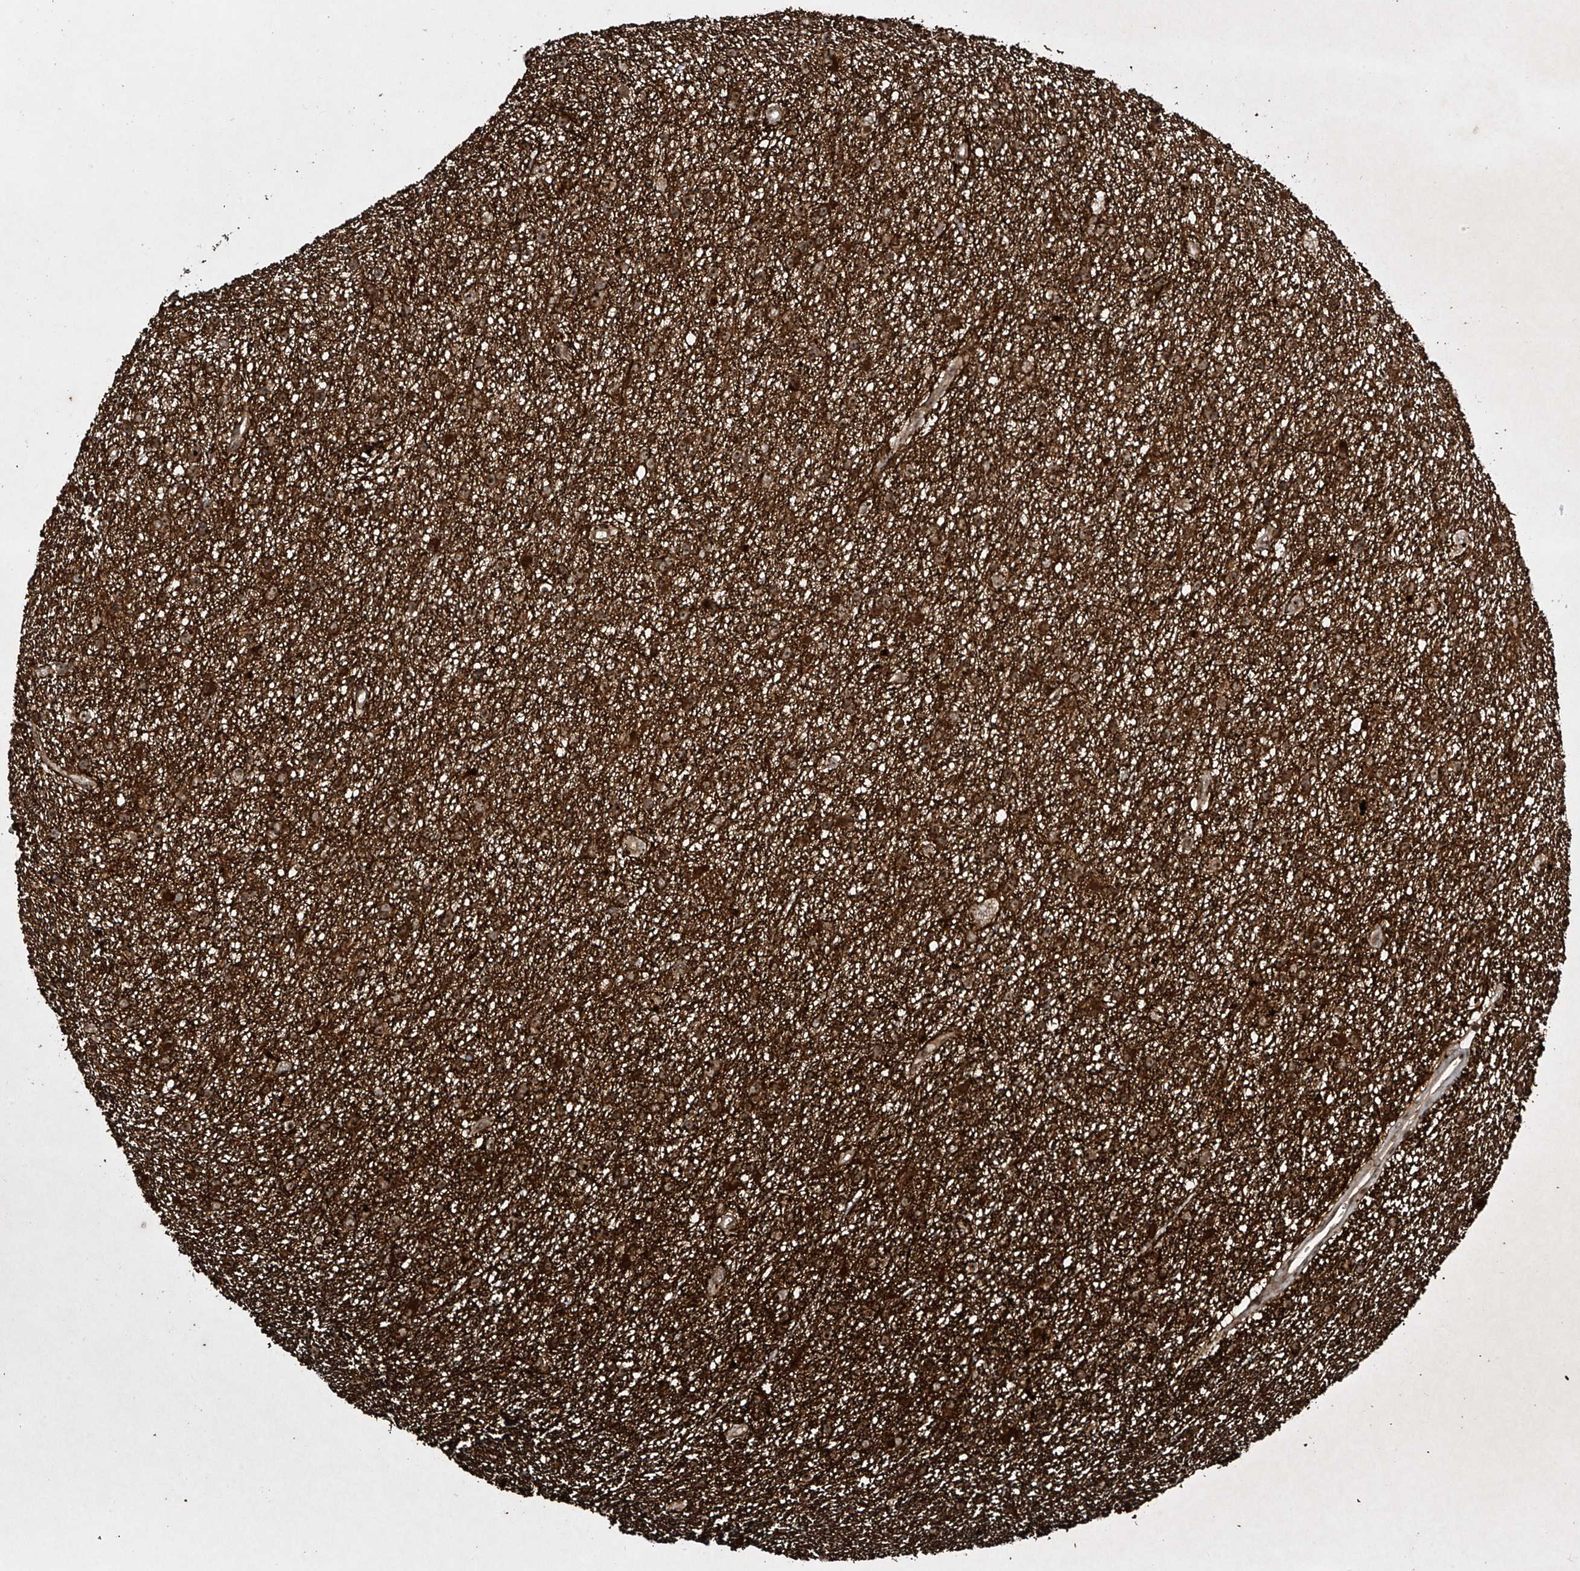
{"staining": {"intensity": "weak", "quantity": ">75%", "location": "cytoplasmic/membranous"}, "tissue": "glioma", "cell_type": "Tumor cells", "image_type": "cancer", "snomed": [{"axis": "morphology", "description": "Glioma, malignant, Low grade"}, {"axis": "topography", "description": "Cerebral cortex"}], "caption": "Immunohistochemistry (DAB) staining of human glioma exhibits weak cytoplasmic/membranous protein staining in approximately >75% of tumor cells.", "gene": "C1orf131", "patient": {"sex": "female", "age": 39}}